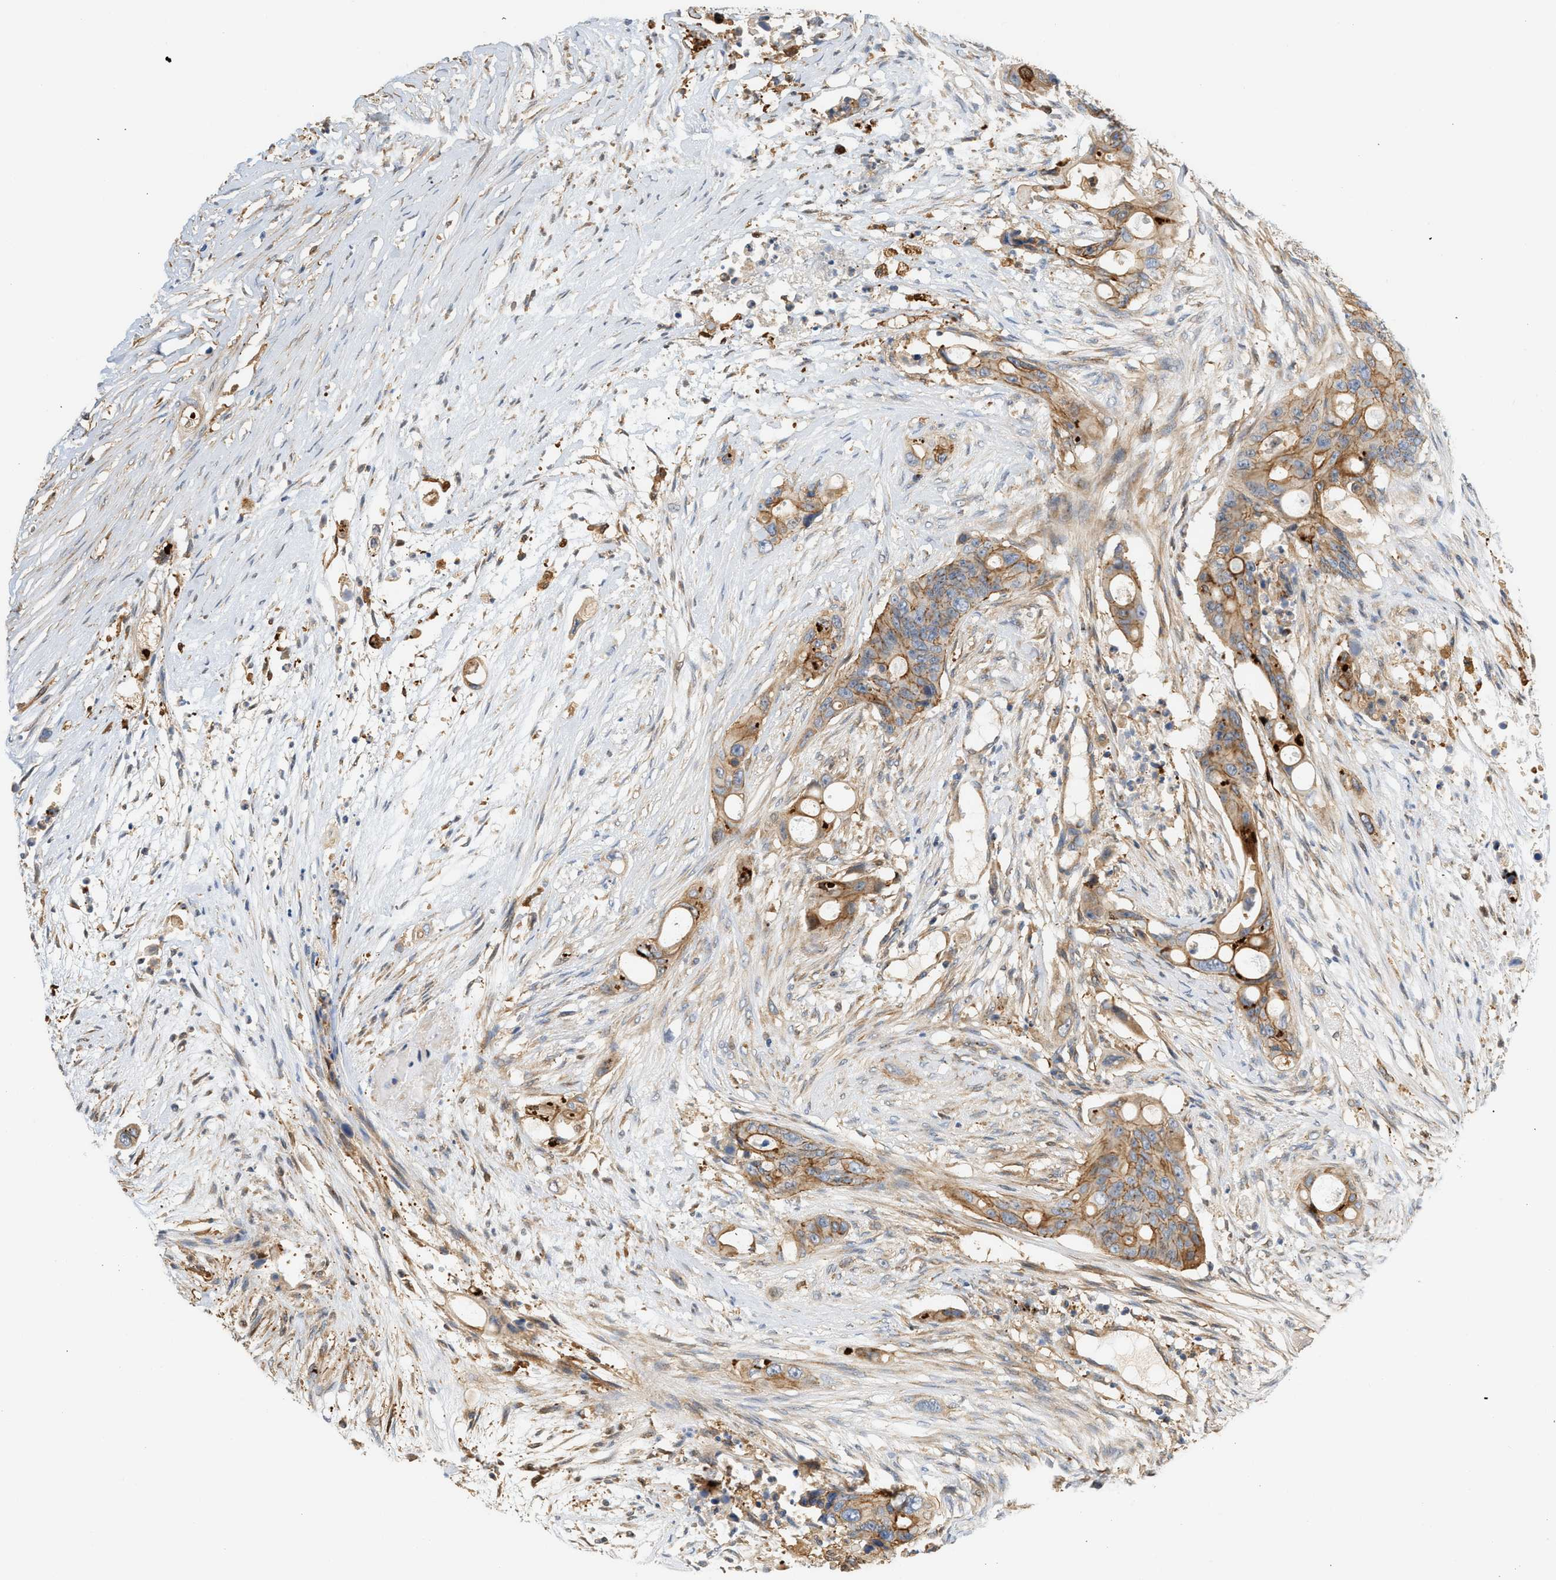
{"staining": {"intensity": "moderate", "quantity": ">75%", "location": "cytoplasmic/membranous"}, "tissue": "colorectal cancer", "cell_type": "Tumor cells", "image_type": "cancer", "snomed": [{"axis": "morphology", "description": "Adenocarcinoma, NOS"}, {"axis": "topography", "description": "Colon"}], "caption": "The immunohistochemical stain shows moderate cytoplasmic/membranous positivity in tumor cells of colorectal adenocarcinoma tissue. The protein of interest is shown in brown color, while the nuclei are stained blue.", "gene": "CTXN1", "patient": {"sex": "female", "age": 57}}